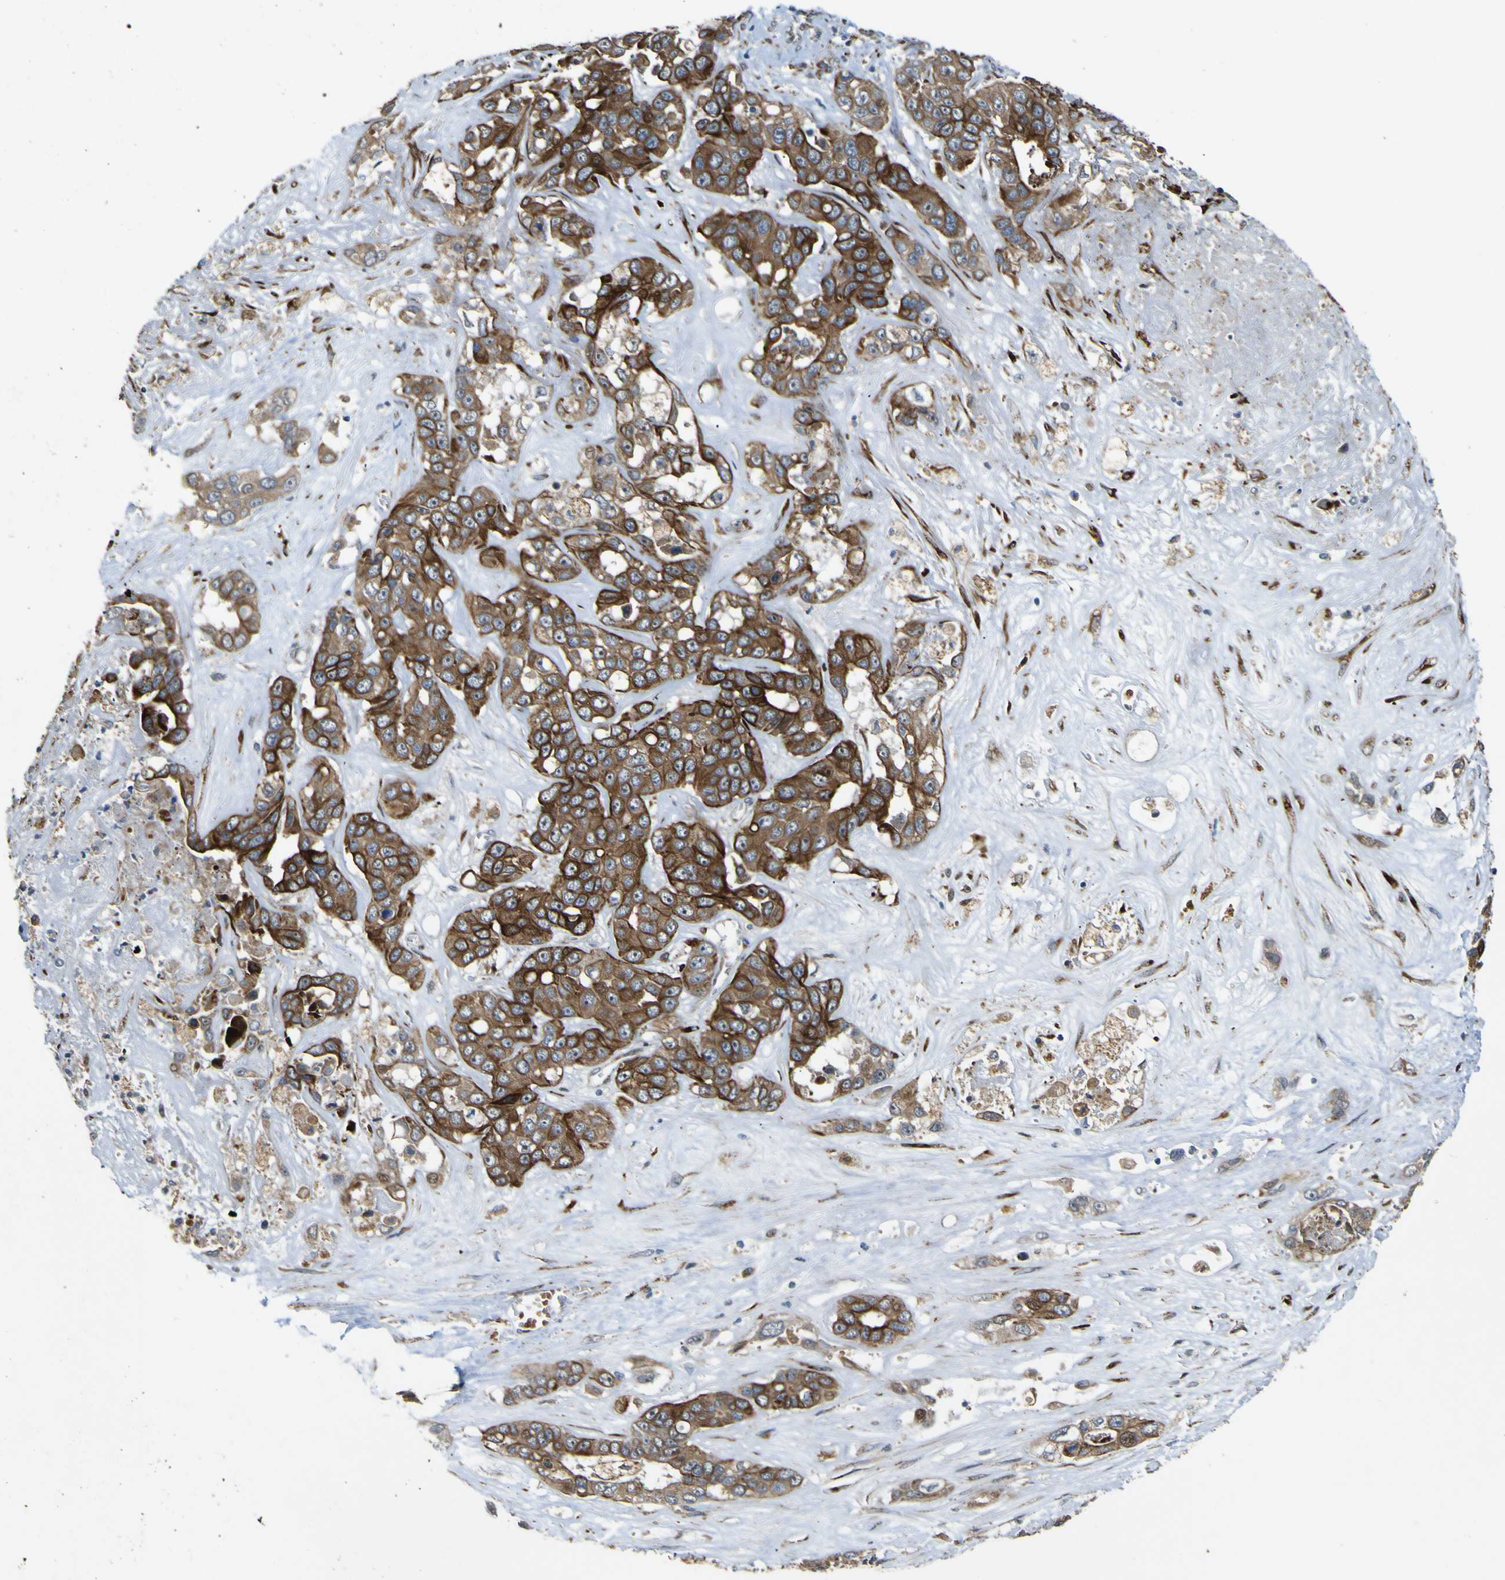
{"staining": {"intensity": "strong", "quantity": ">75%", "location": "cytoplasmic/membranous"}, "tissue": "liver cancer", "cell_type": "Tumor cells", "image_type": "cancer", "snomed": [{"axis": "morphology", "description": "Cholangiocarcinoma"}, {"axis": "topography", "description": "Liver"}], "caption": "Immunohistochemistry photomicrograph of liver cholangiocarcinoma stained for a protein (brown), which shows high levels of strong cytoplasmic/membranous positivity in approximately >75% of tumor cells.", "gene": "LBHD1", "patient": {"sex": "female", "age": 52}}